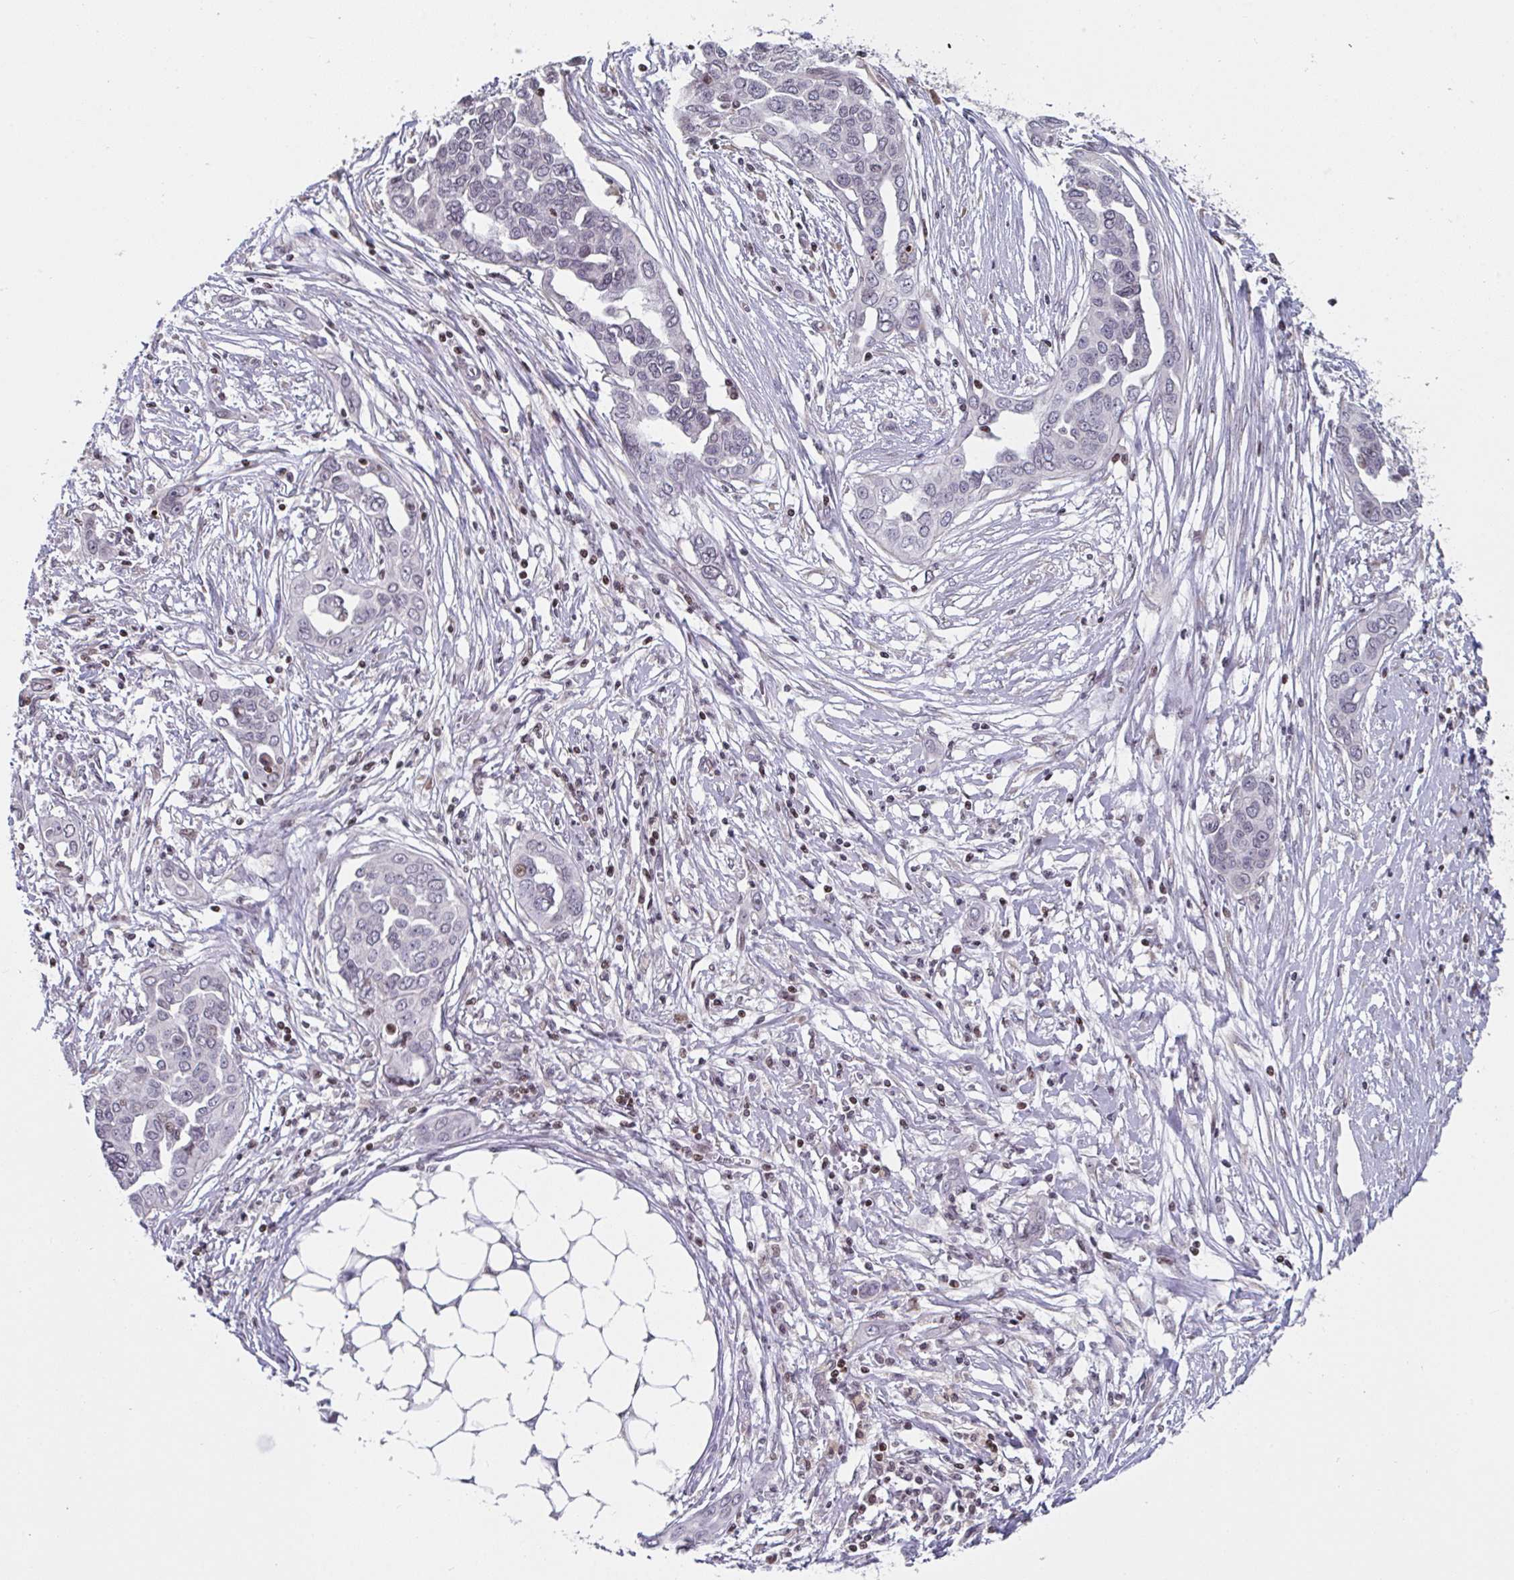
{"staining": {"intensity": "negative", "quantity": "none", "location": "none"}, "tissue": "ovarian cancer", "cell_type": "Tumor cells", "image_type": "cancer", "snomed": [{"axis": "morphology", "description": "Cystadenocarcinoma, serous, NOS"}, {"axis": "topography", "description": "Ovary"}], "caption": "IHC of ovarian serous cystadenocarcinoma shows no positivity in tumor cells.", "gene": "PCDHB8", "patient": {"sex": "female", "age": 59}}